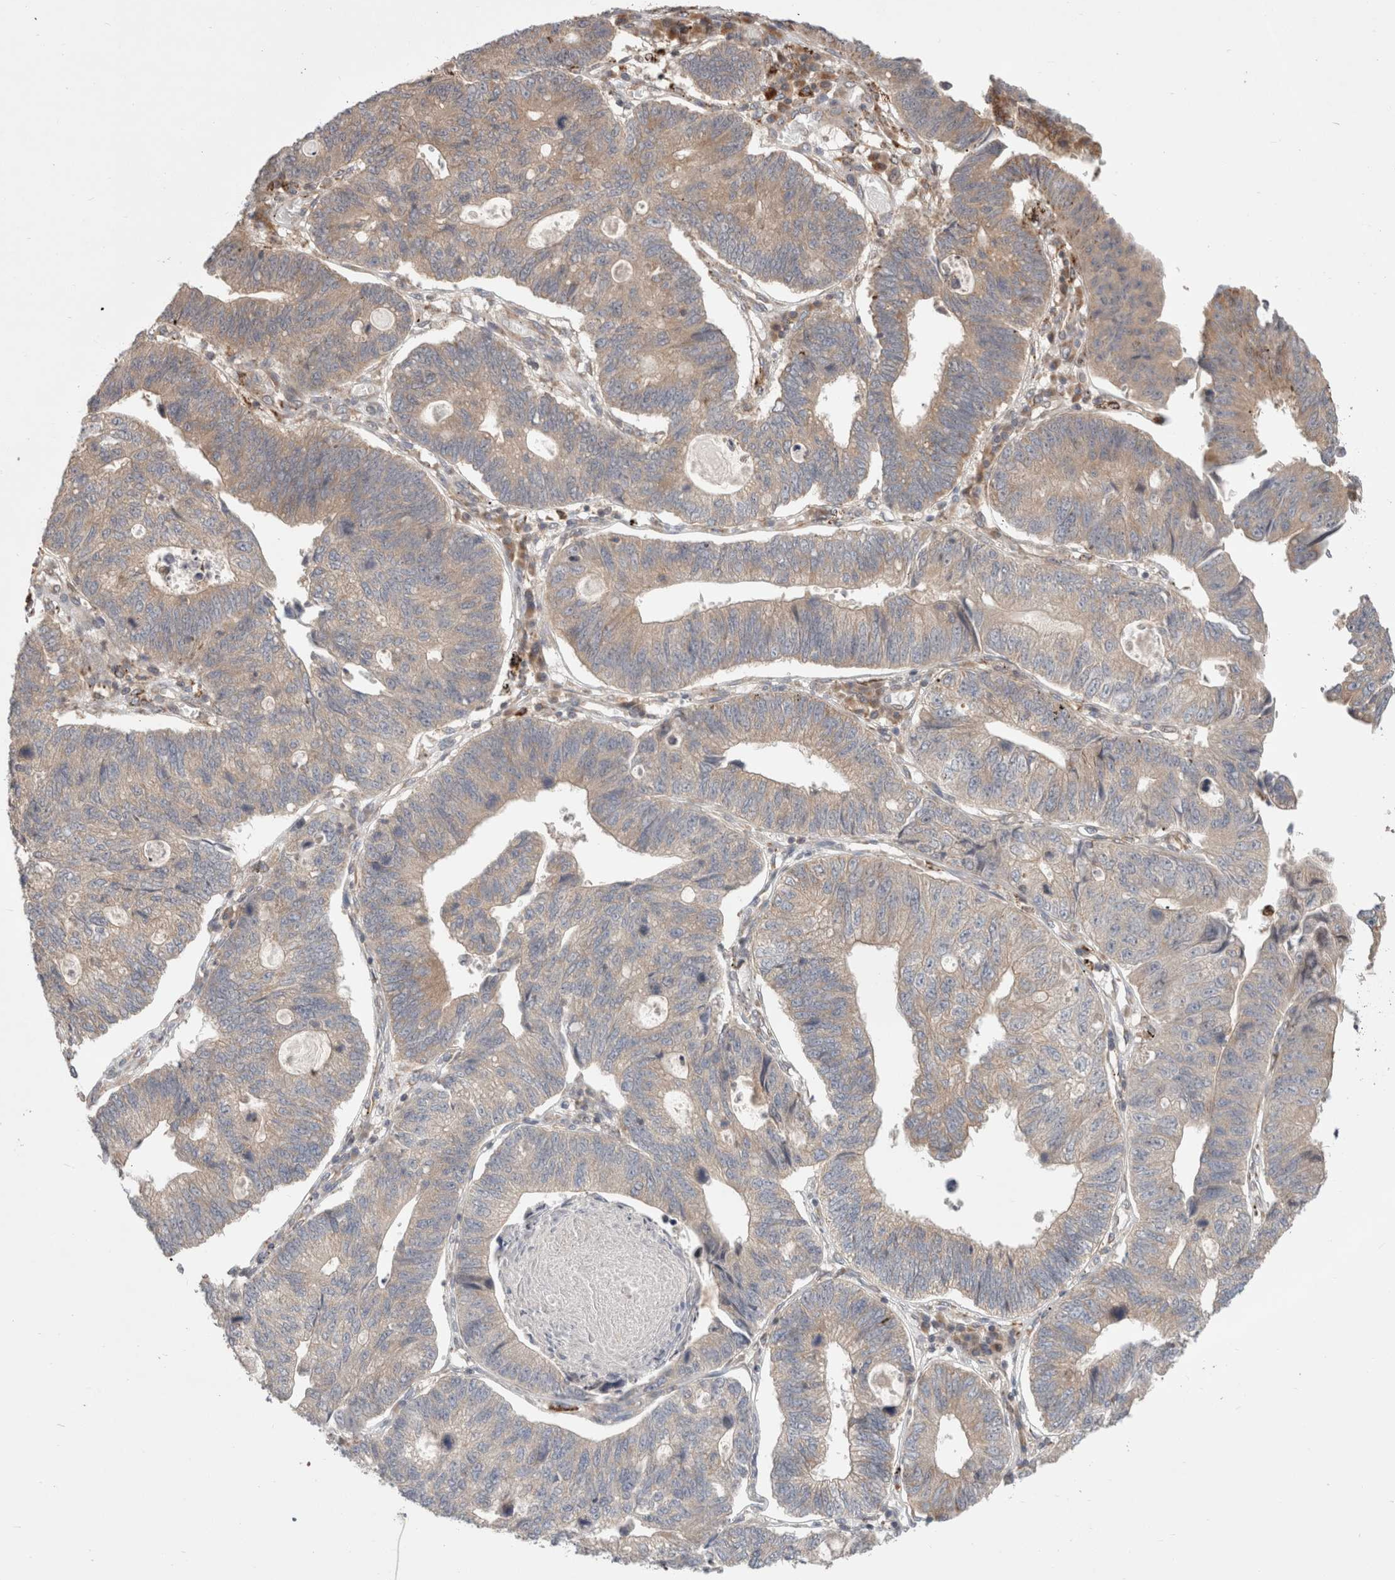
{"staining": {"intensity": "moderate", "quantity": "<25%", "location": "cytoplasmic/membranous"}, "tissue": "stomach cancer", "cell_type": "Tumor cells", "image_type": "cancer", "snomed": [{"axis": "morphology", "description": "Adenocarcinoma, NOS"}, {"axis": "topography", "description": "Stomach"}], "caption": "Immunohistochemistry (IHC) of stomach cancer (adenocarcinoma) shows low levels of moderate cytoplasmic/membranous positivity in about <25% of tumor cells.", "gene": "HROB", "patient": {"sex": "male", "age": 59}}